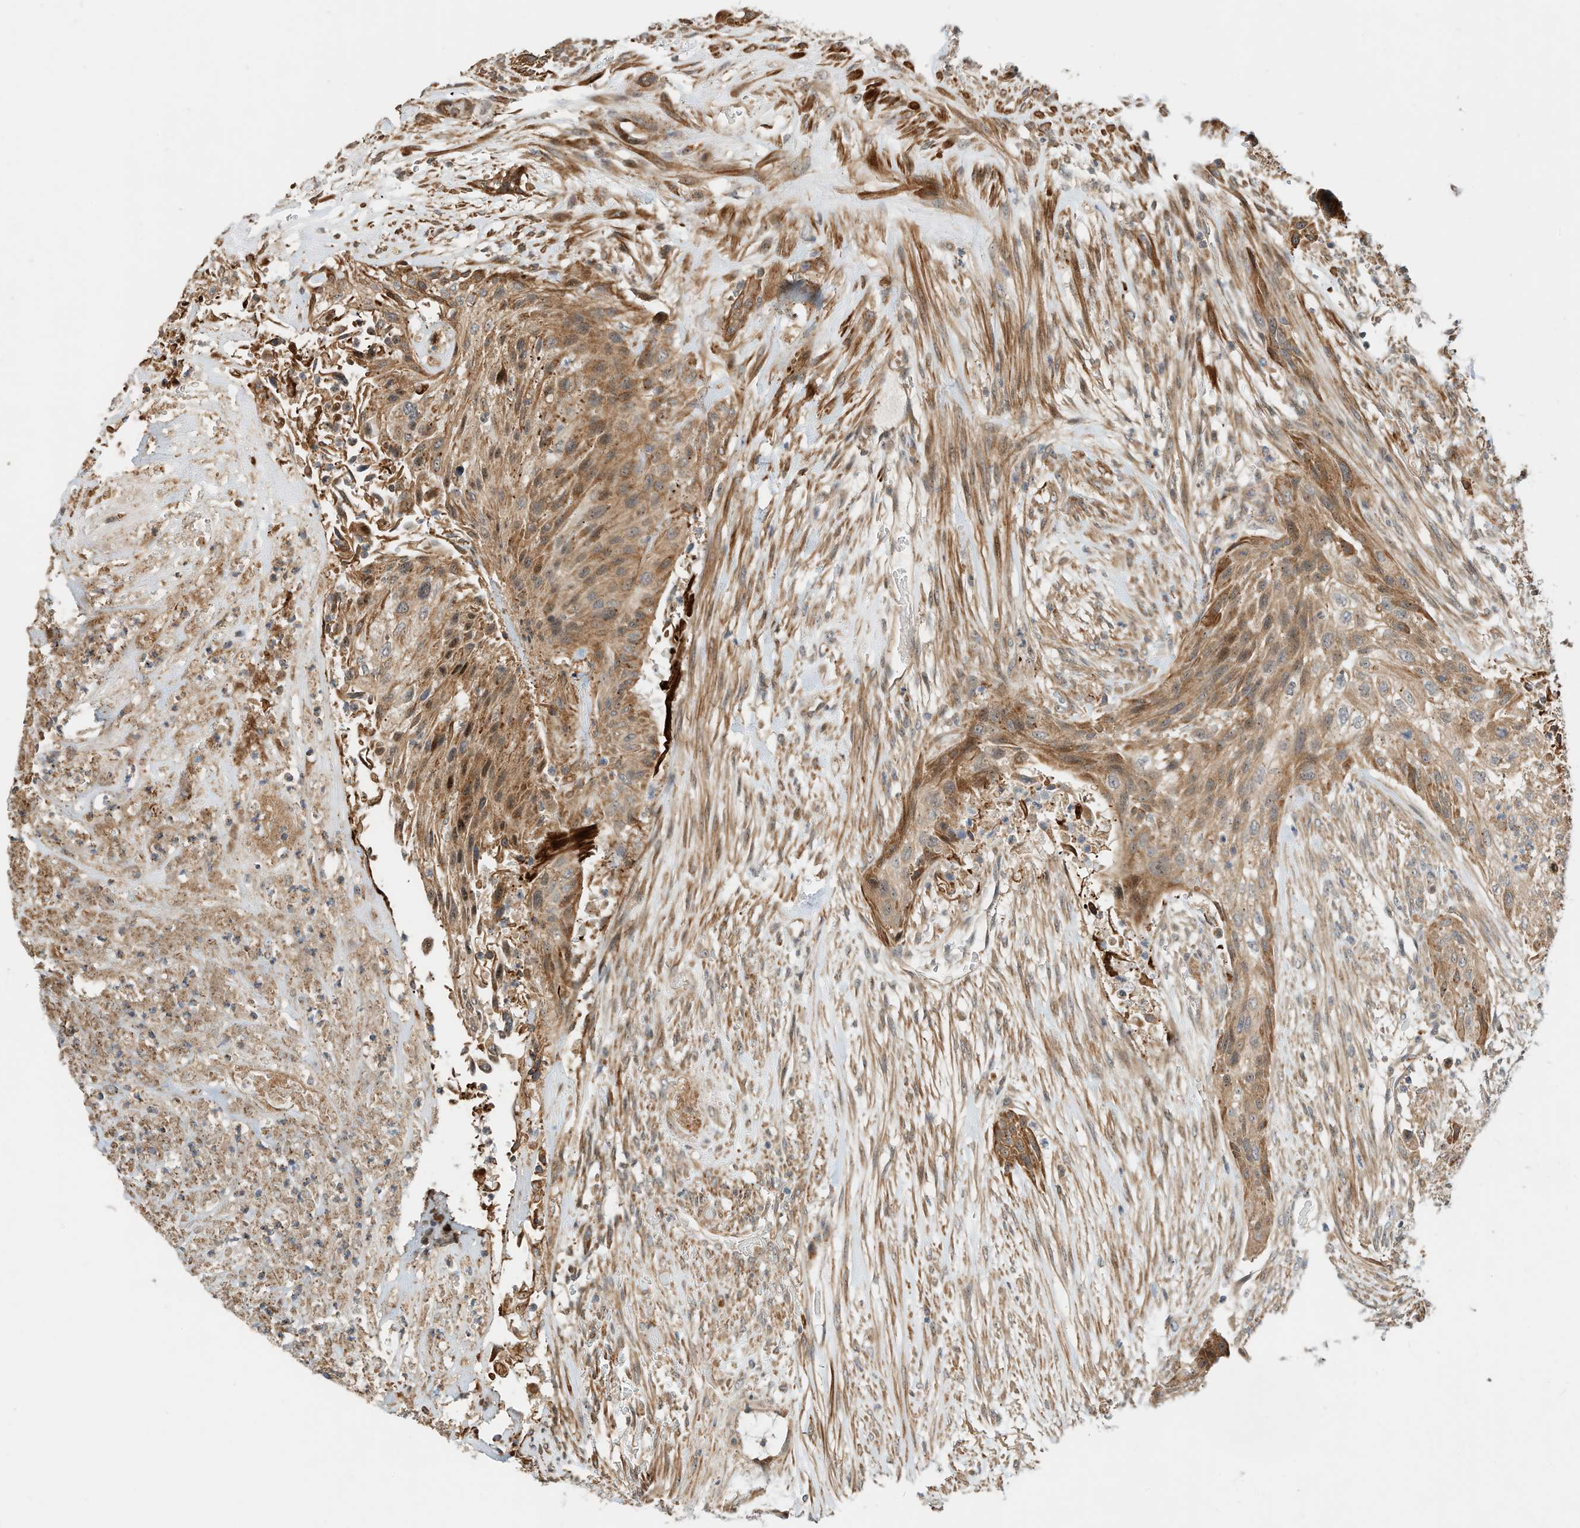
{"staining": {"intensity": "moderate", "quantity": ">75%", "location": "cytoplasmic/membranous"}, "tissue": "urothelial cancer", "cell_type": "Tumor cells", "image_type": "cancer", "snomed": [{"axis": "morphology", "description": "Urothelial carcinoma, High grade"}, {"axis": "topography", "description": "Urinary bladder"}], "caption": "The histopathology image shows immunohistochemical staining of urothelial cancer. There is moderate cytoplasmic/membranous staining is present in about >75% of tumor cells.", "gene": "CPAMD8", "patient": {"sex": "male", "age": 35}}